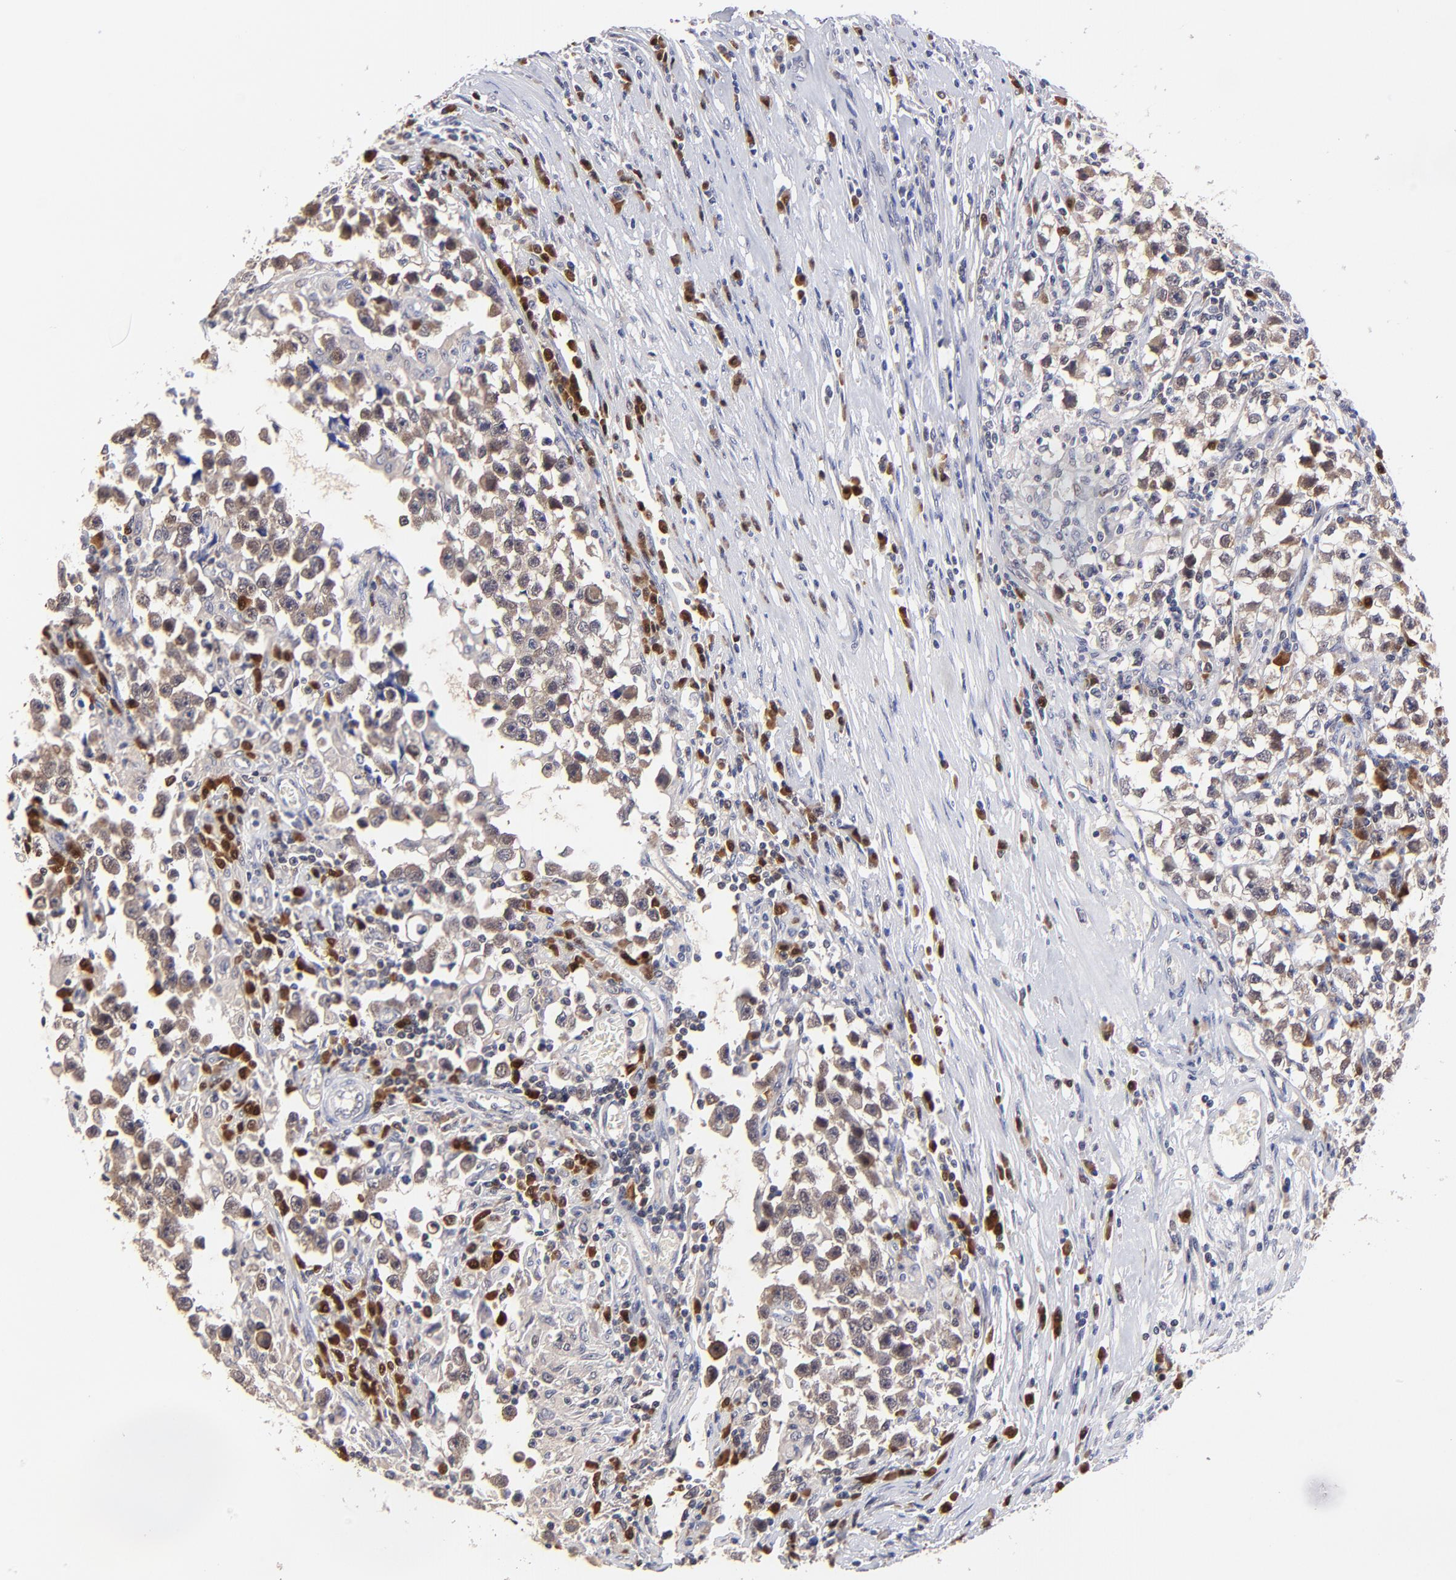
{"staining": {"intensity": "moderate", "quantity": ">75%", "location": "cytoplasmic/membranous"}, "tissue": "testis cancer", "cell_type": "Tumor cells", "image_type": "cancer", "snomed": [{"axis": "morphology", "description": "Seminoma, NOS"}, {"axis": "topography", "description": "Testis"}], "caption": "A brown stain labels moderate cytoplasmic/membranous staining of a protein in human testis seminoma tumor cells.", "gene": "ZNF155", "patient": {"sex": "male", "age": 33}}